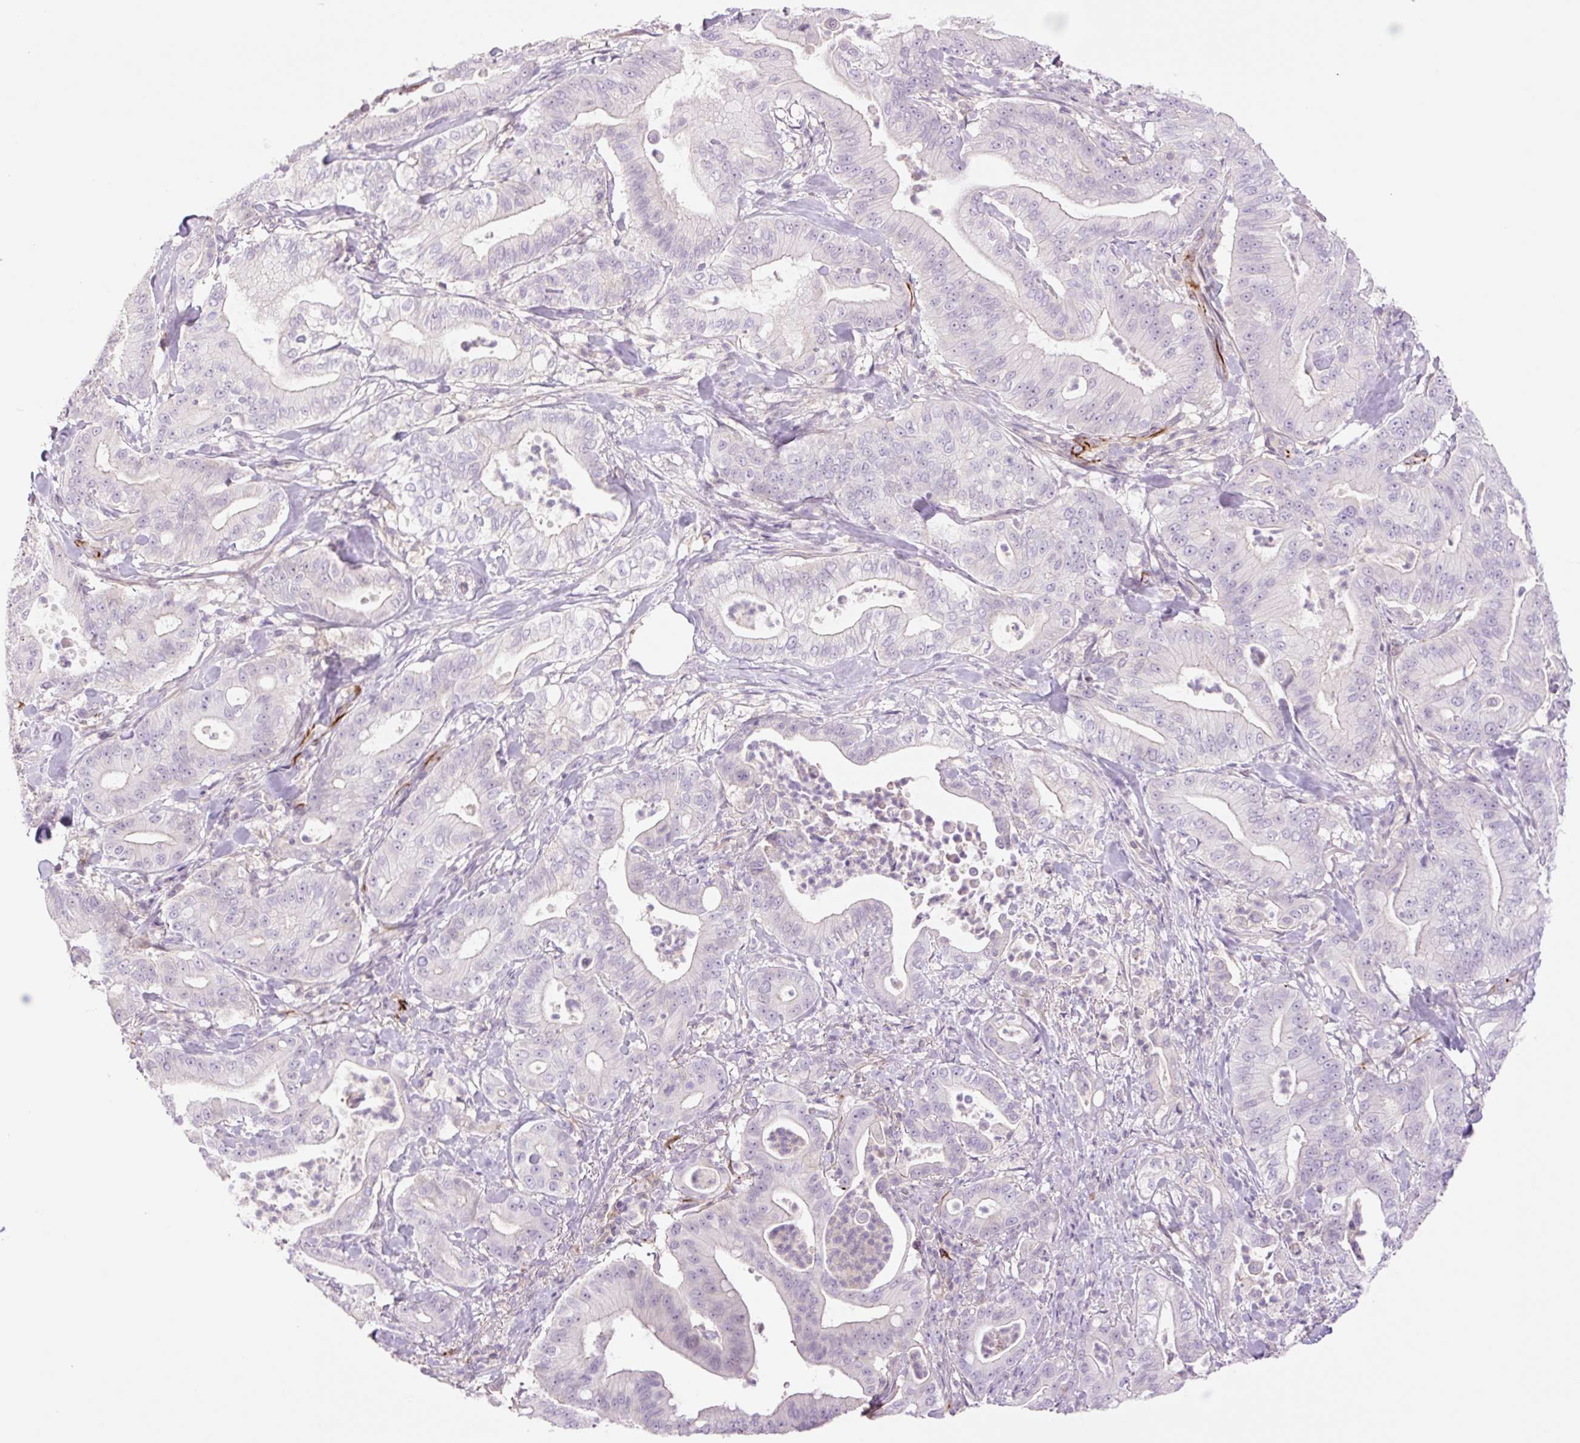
{"staining": {"intensity": "negative", "quantity": "none", "location": "none"}, "tissue": "pancreatic cancer", "cell_type": "Tumor cells", "image_type": "cancer", "snomed": [{"axis": "morphology", "description": "Adenocarcinoma, NOS"}, {"axis": "topography", "description": "Pancreas"}], "caption": "A high-resolution micrograph shows IHC staining of pancreatic adenocarcinoma, which demonstrates no significant expression in tumor cells.", "gene": "ZFYVE21", "patient": {"sex": "male", "age": 71}}